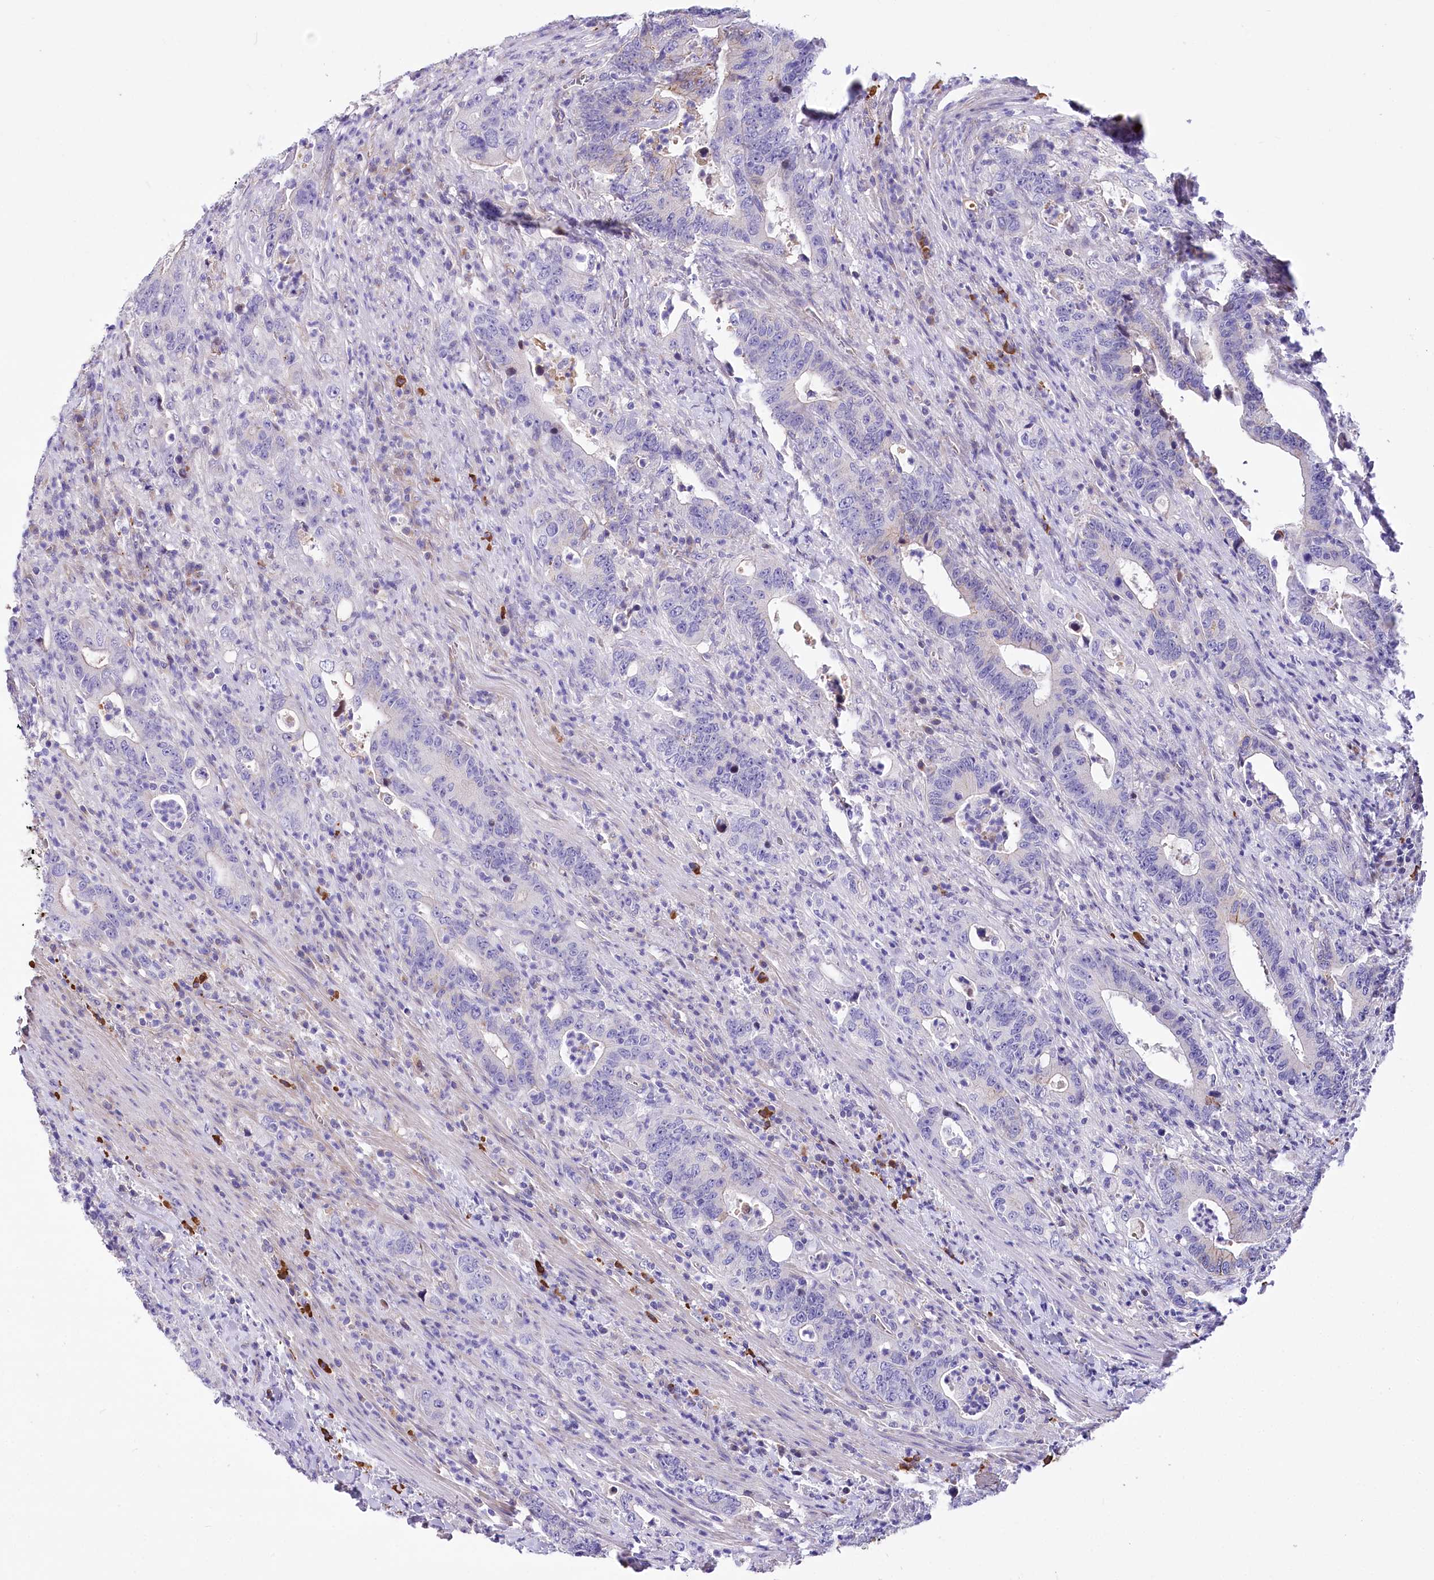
{"staining": {"intensity": "negative", "quantity": "none", "location": "none"}, "tissue": "colorectal cancer", "cell_type": "Tumor cells", "image_type": "cancer", "snomed": [{"axis": "morphology", "description": "Adenocarcinoma, NOS"}, {"axis": "topography", "description": "Colon"}], "caption": "Immunohistochemical staining of human colorectal cancer (adenocarcinoma) displays no significant staining in tumor cells.", "gene": "CEP164", "patient": {"sex": "female", "age": 75}}